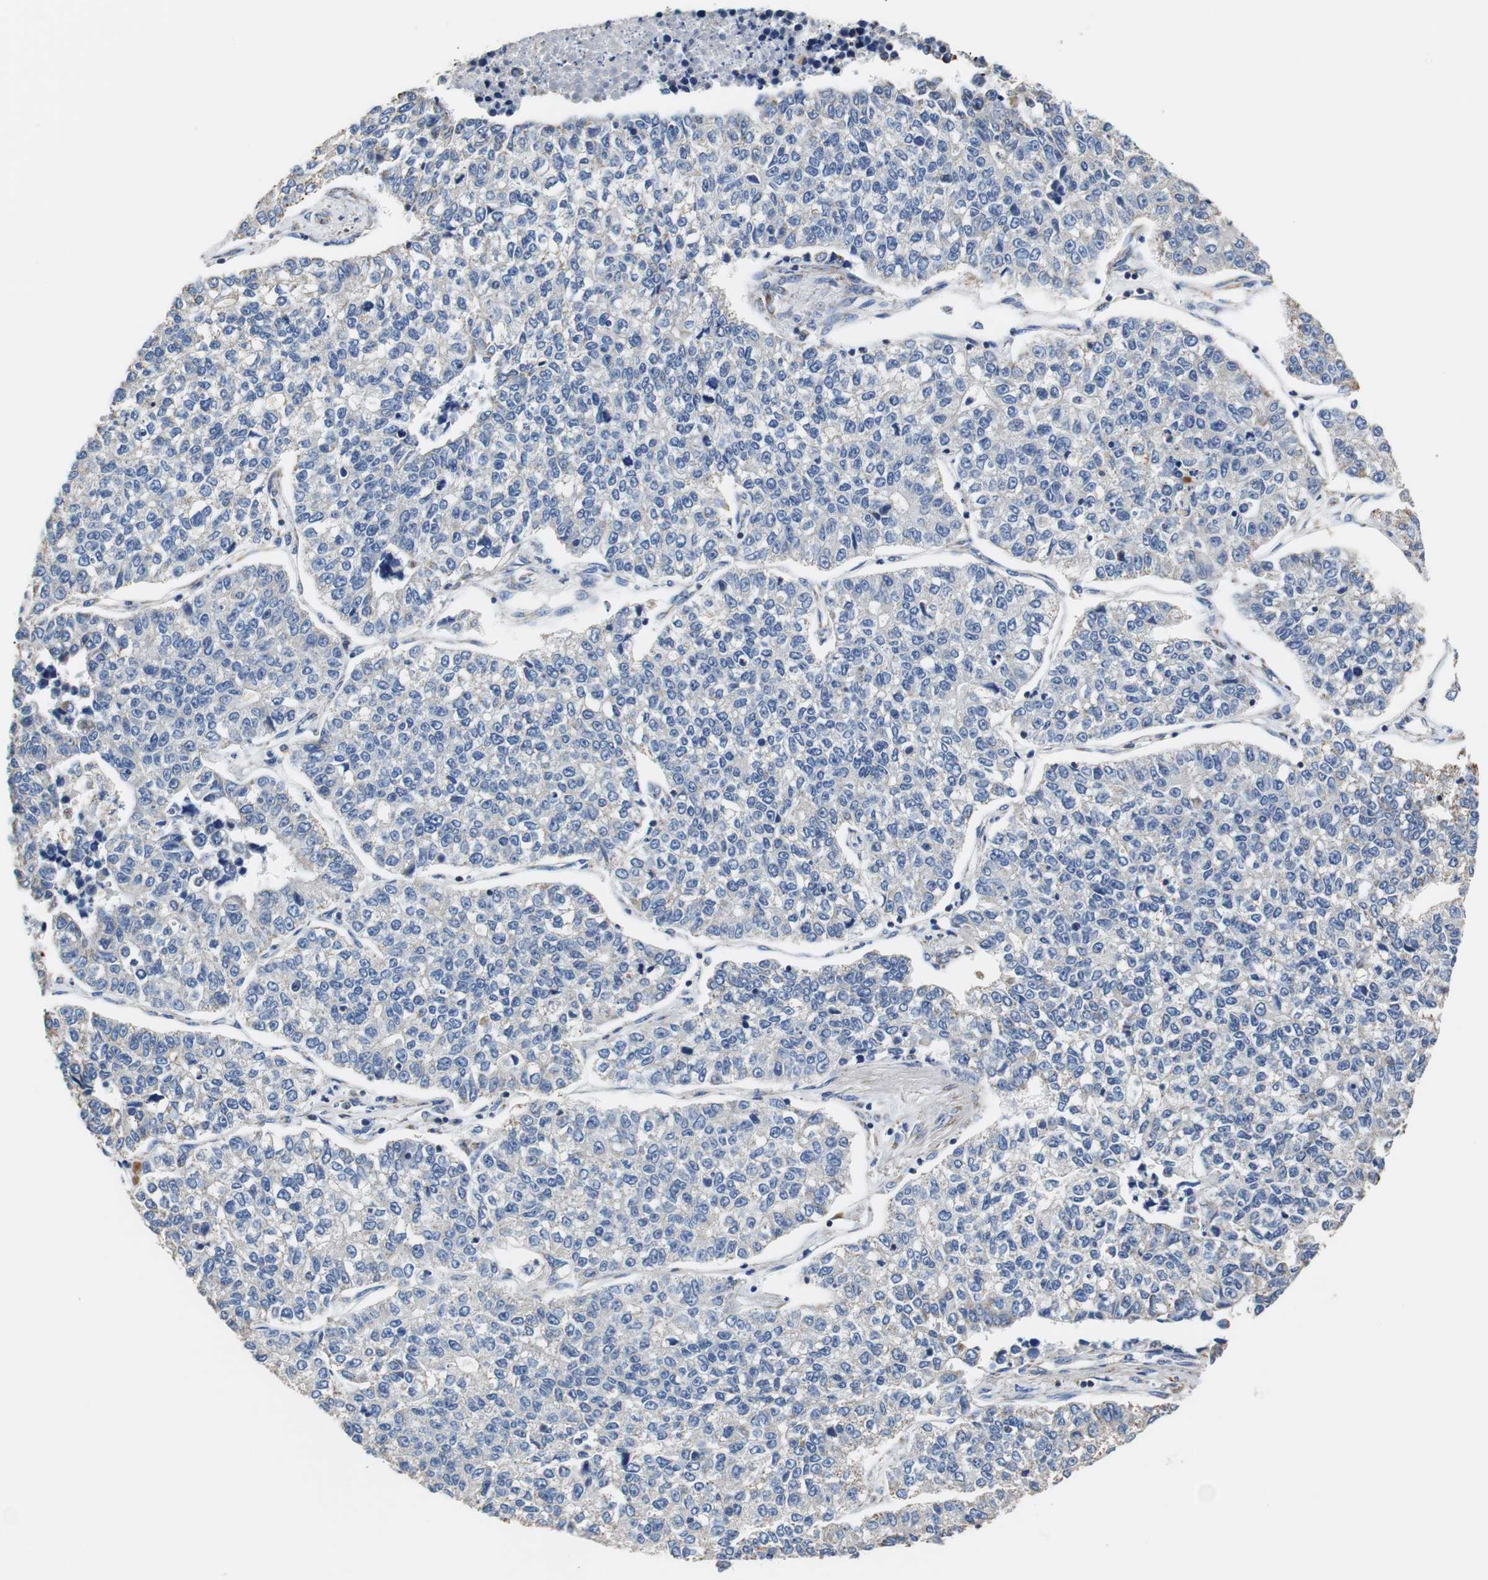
{"staining": {"intensity": "negative", "quantity": "none", "location": "none"}, "tissue": "lung cancer", "cell_type": "Tumor cells", "image_type": "cancer", "snomed": [{"axis": "morphology", "description": "Adenocarcinoma, NOS"}, {"axis": "topography", "description": "Lung"}], "caption": "The IHC micrograph has no significant expression in tumor cells of lung adenocarcinoma tissue.", "gene": "PCK1", "patient": {"sex": "male", "age": 49}}